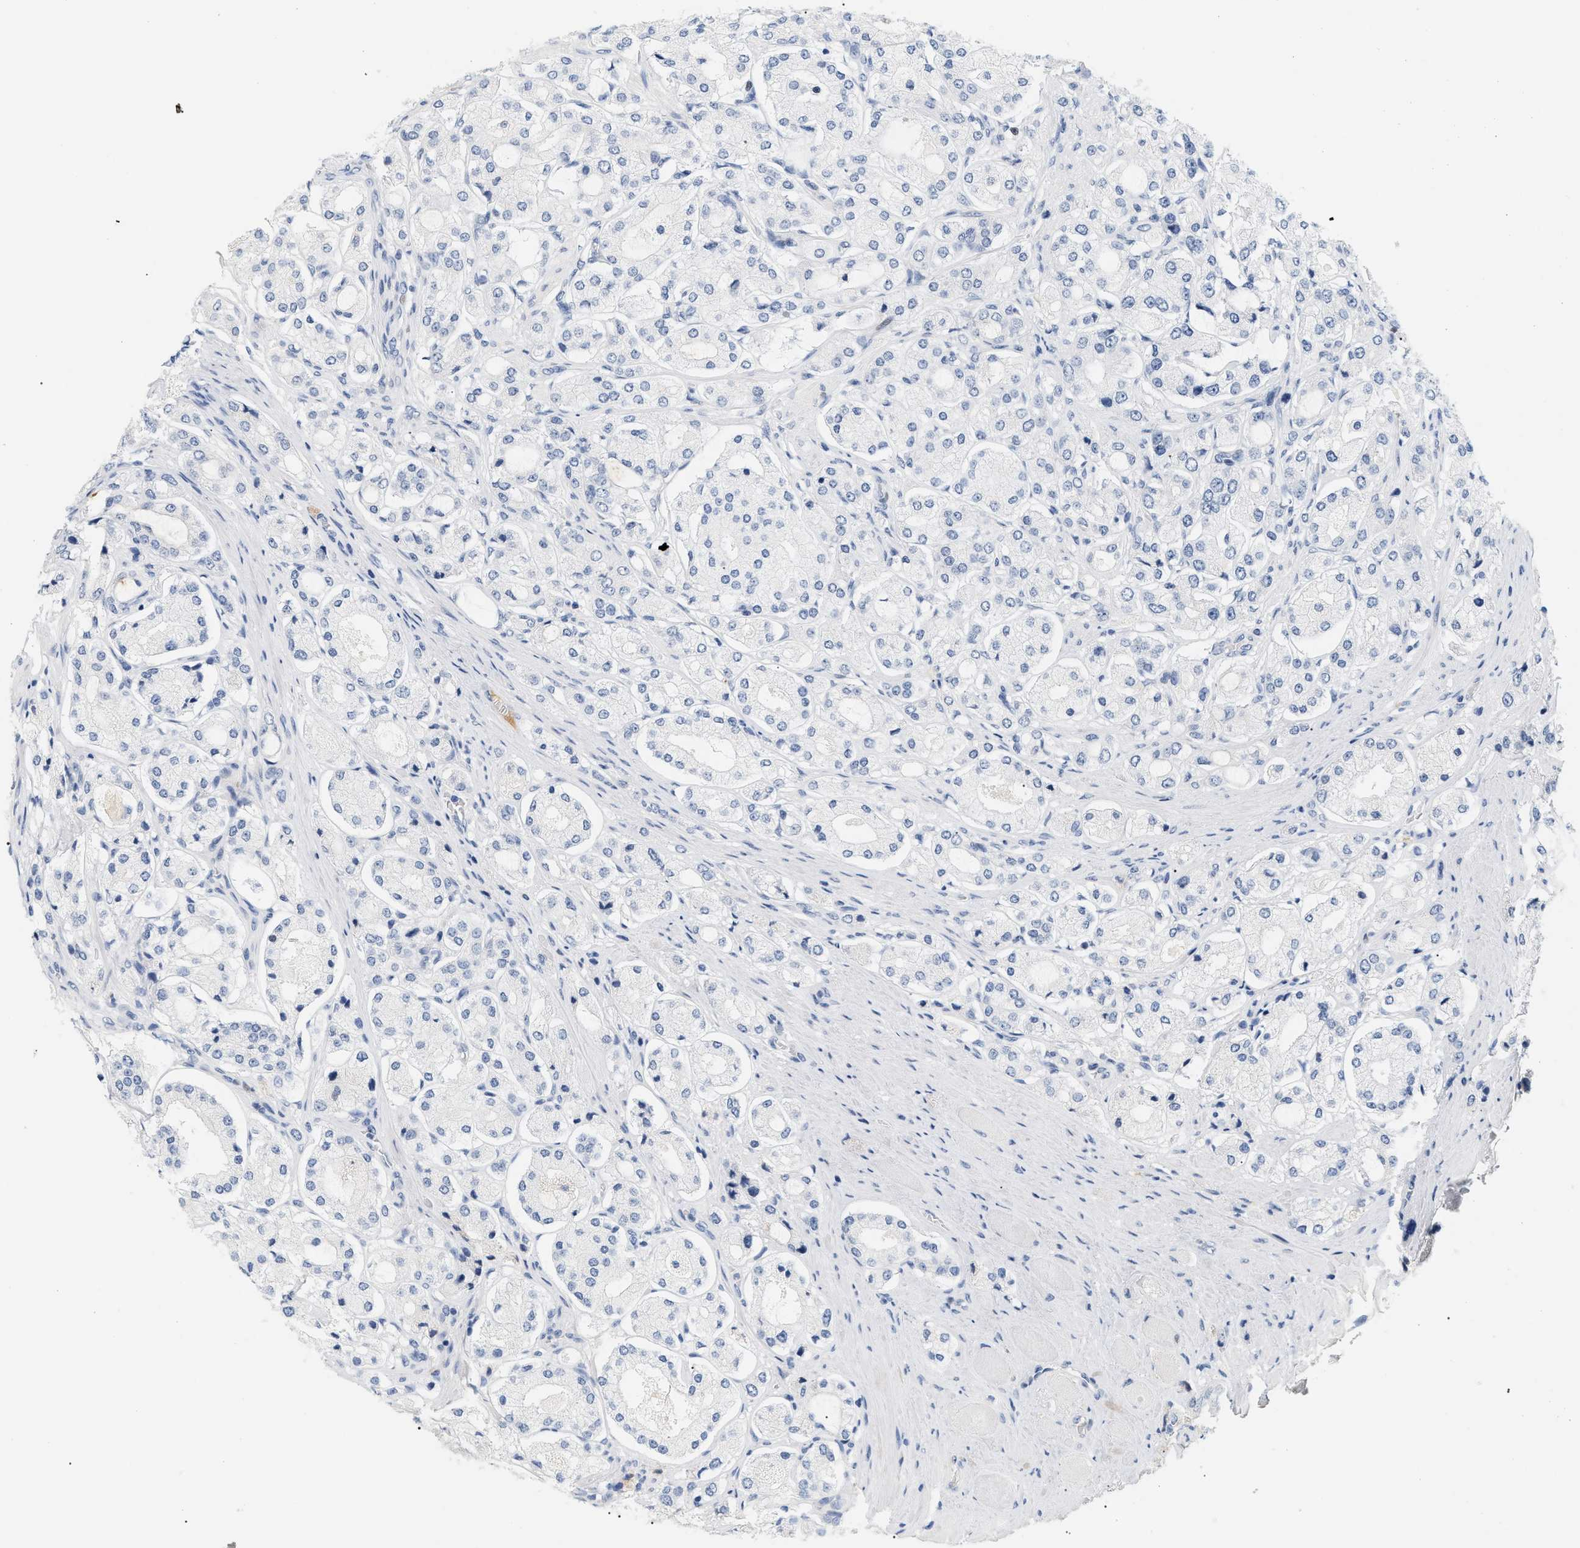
{"staining": {"intensity": "negative", "quantity": "none", "location": "none"}, "tissue": "prostate cancer", "cell_type": "Tumor cells", "image_type": "cancer", "snomed": [{"axis": "morphology", "description": "Adenocarcinoma, High grade"}, {"axis": "topography", "description": "Prostate"}], "caption": "IHC histopathology image of human high-grade adenocarcinoma (prostate) stained for a protein (brown), which displays no staining in tumor cells.", "gene": "CFH", "patient": {"sex": "male", "age": 65}}